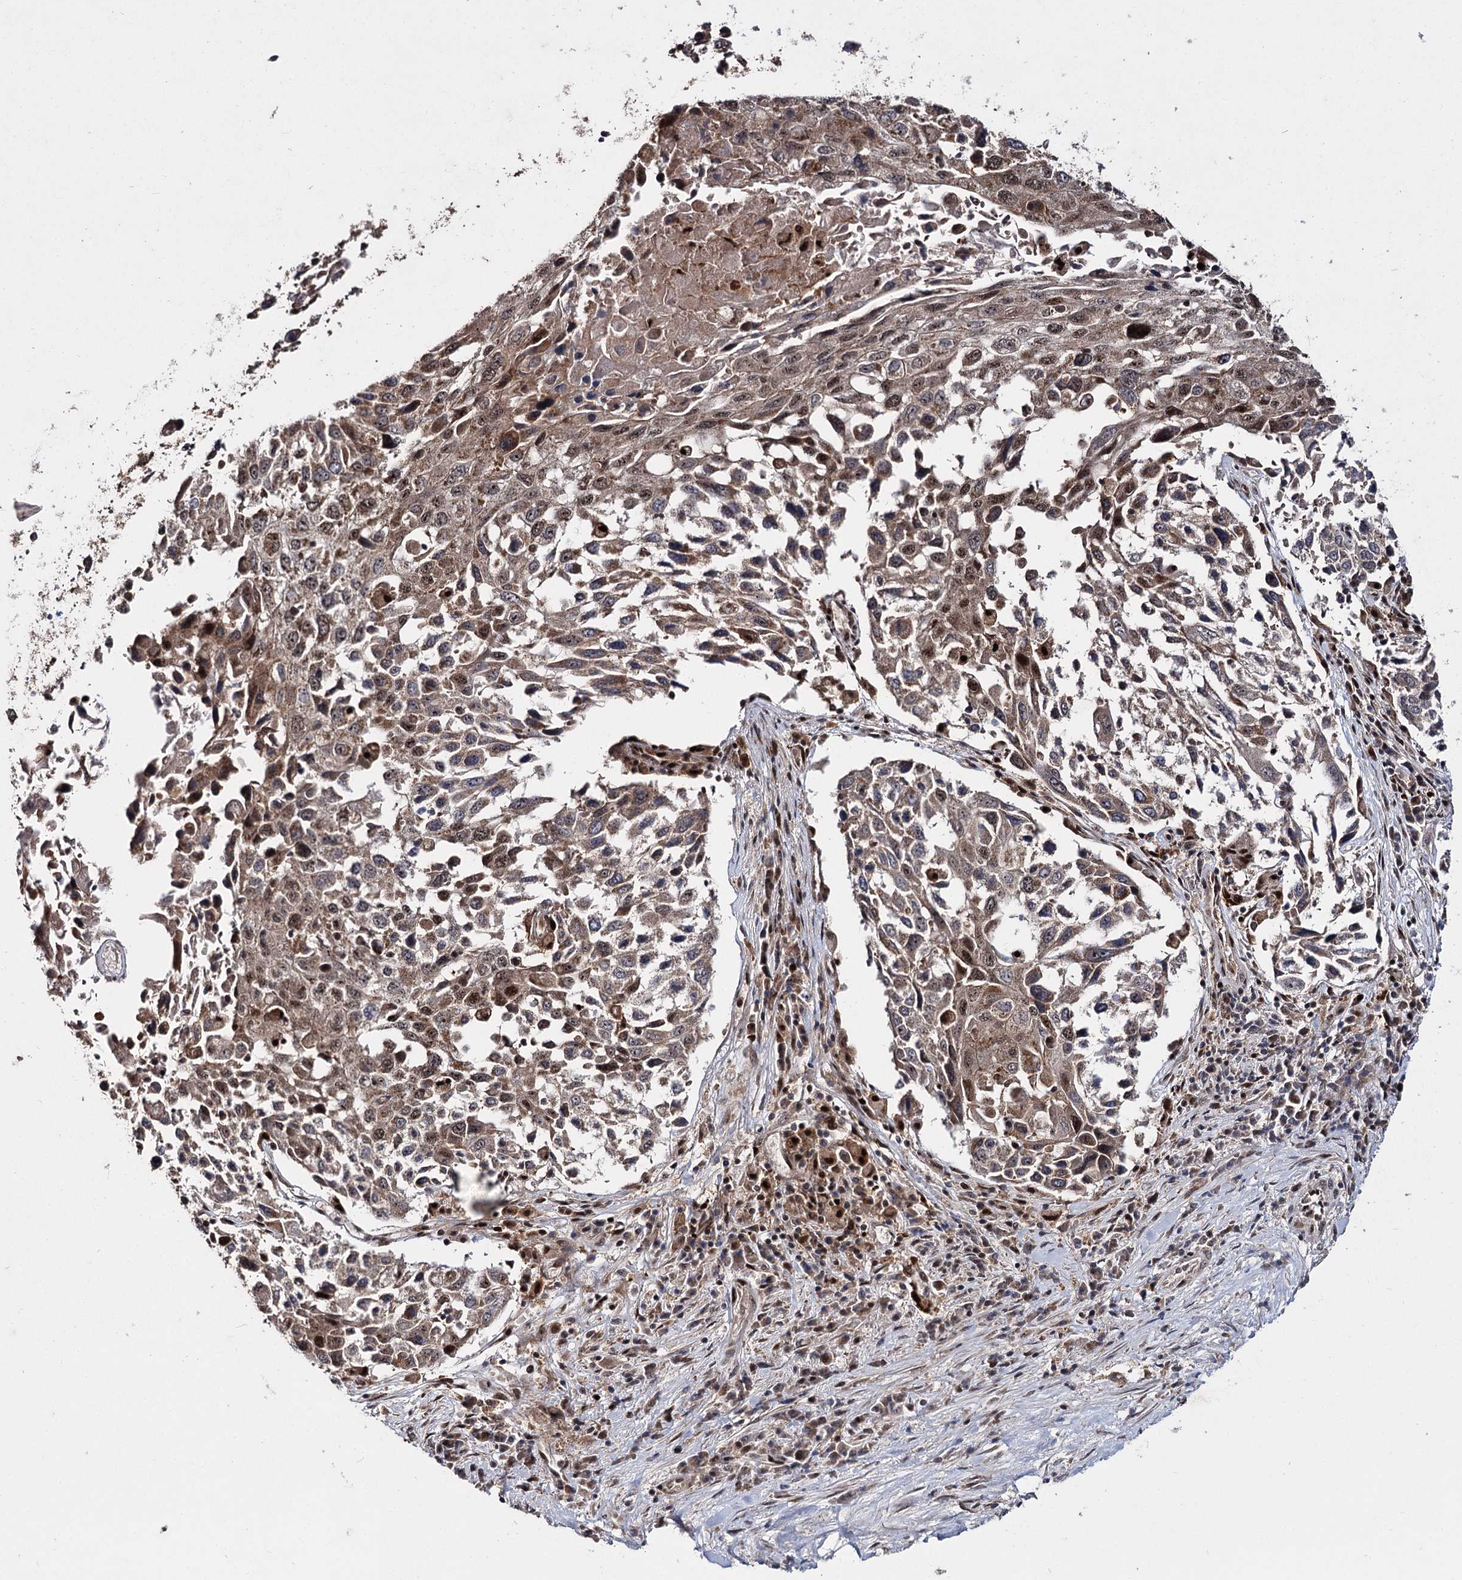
{"staining": {"intensity": "moderate", "quantity": "25%-75%", "location": "cytoplasmic/membranous,nuclear"}, "tissue": "lung cancer", "cell_type": "Tumor cells", "image_type": "cancer", "snomed": [{"axis": "morphology", "description": "Squamous cell carcinoma, NOS"}, {"axis": "topography", "description": "Lung"}], "caption": "A micrograph showing moderate cytoplasmic/membranous and nuclear expression in about 25%-75% of tumor cells in lung cancer, as visualized by brown immunohistochemical staining.", "gene": "MKNK2", "patient": {"sex": "male", "age": 65}}